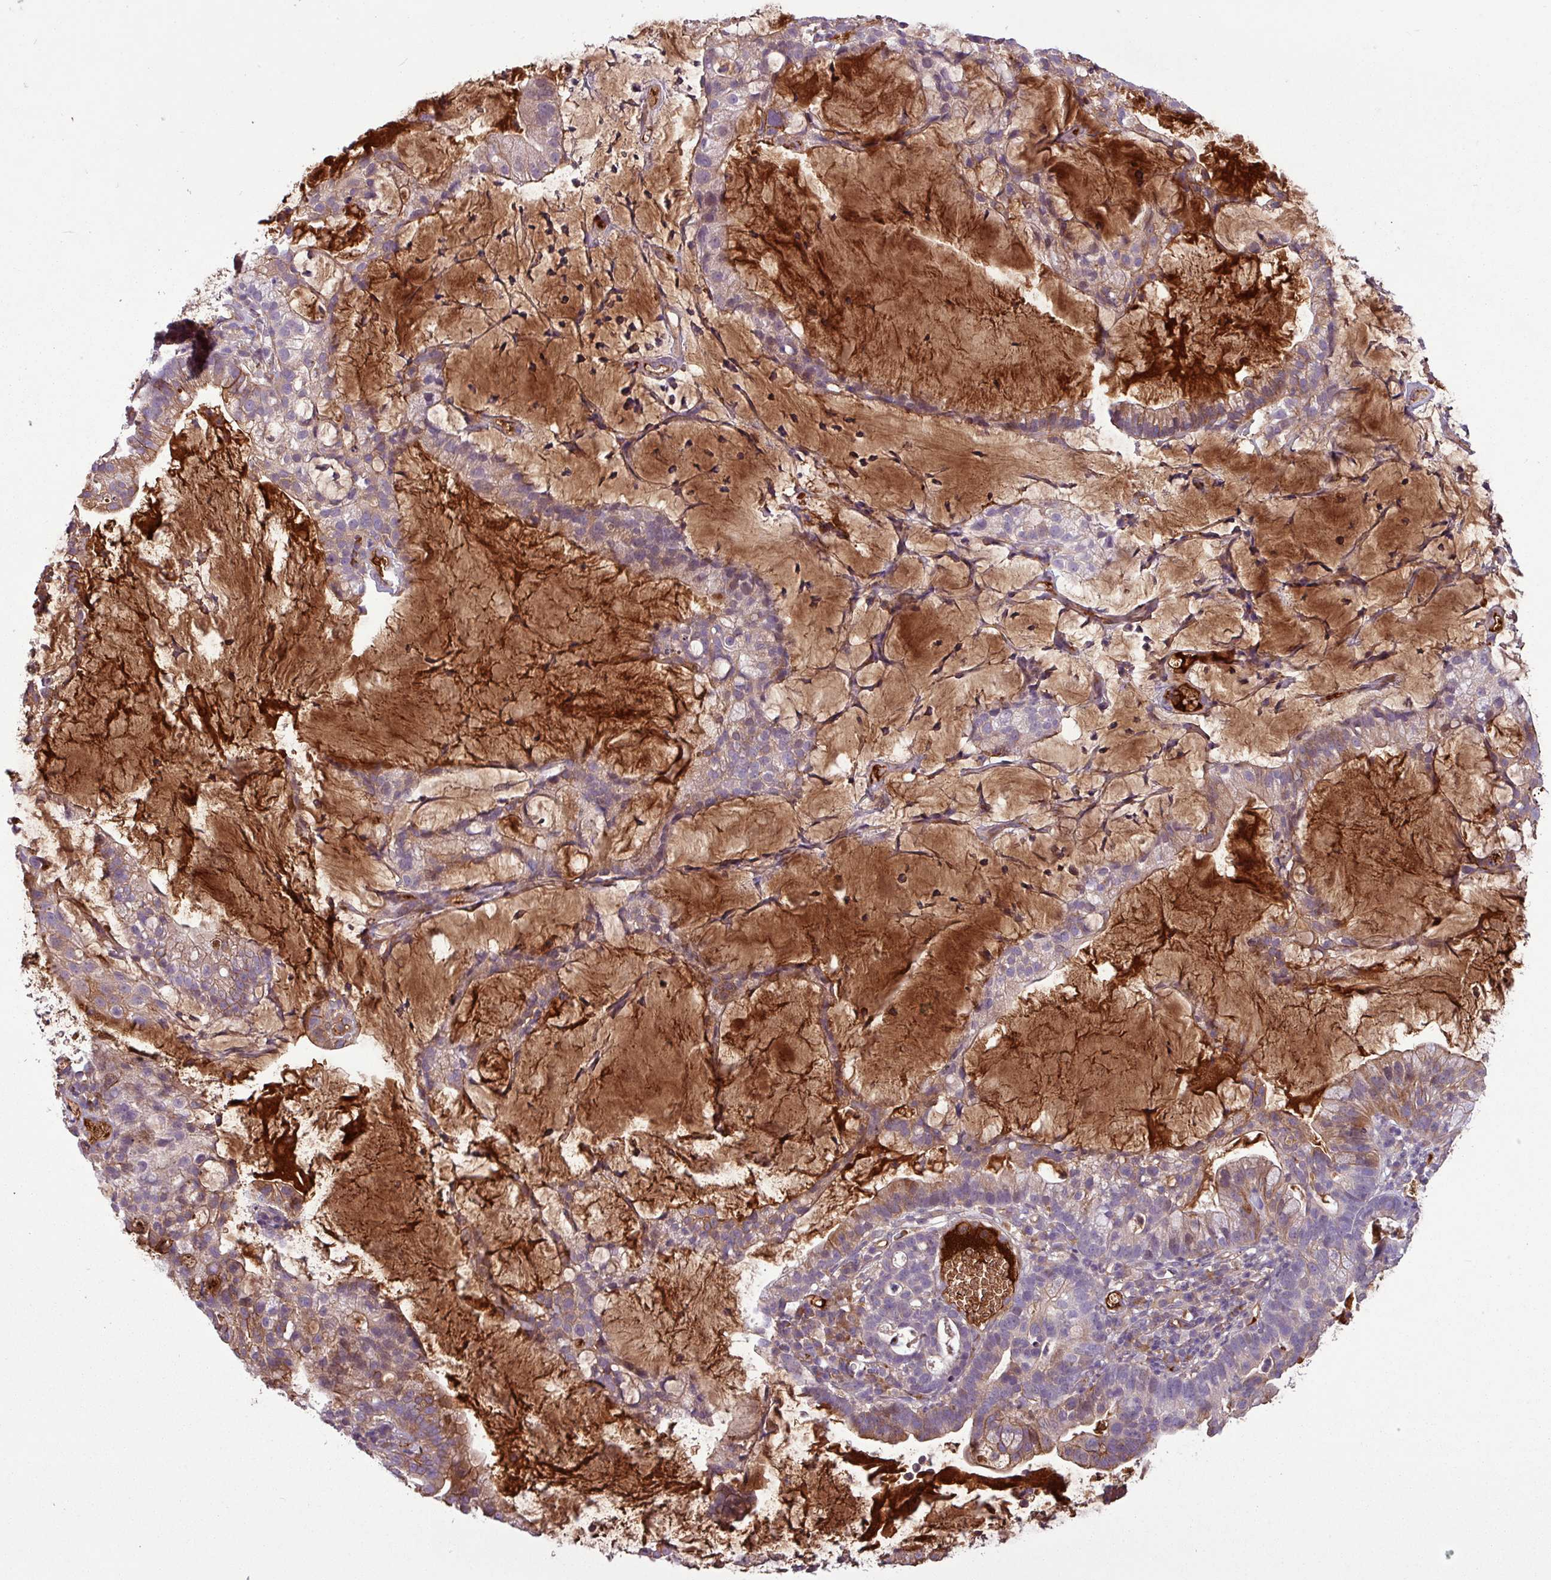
{"staining": {"intensity": "moderate", "quantity": "<25%", "location": "cytoplasmic/membranous"}, "tissue": "cervical cancer", "cell_type": "Tumor cells", "image_type": "cancer", "snomed": [{"axis": "morphology", "description": "Adenocarcinoma, NOS"}, {"axis": "topography", "description": "Cervix"}], "caption": "Tumor cells show moderate cytoplasmic/membranous staining in approximately <25% of cells in cervical adenocarcinoma. The protein is shown in brown color, while the nuclei are stained blue.", "gene": "C4B", "patient": {"sex": "female", "age": 41}}